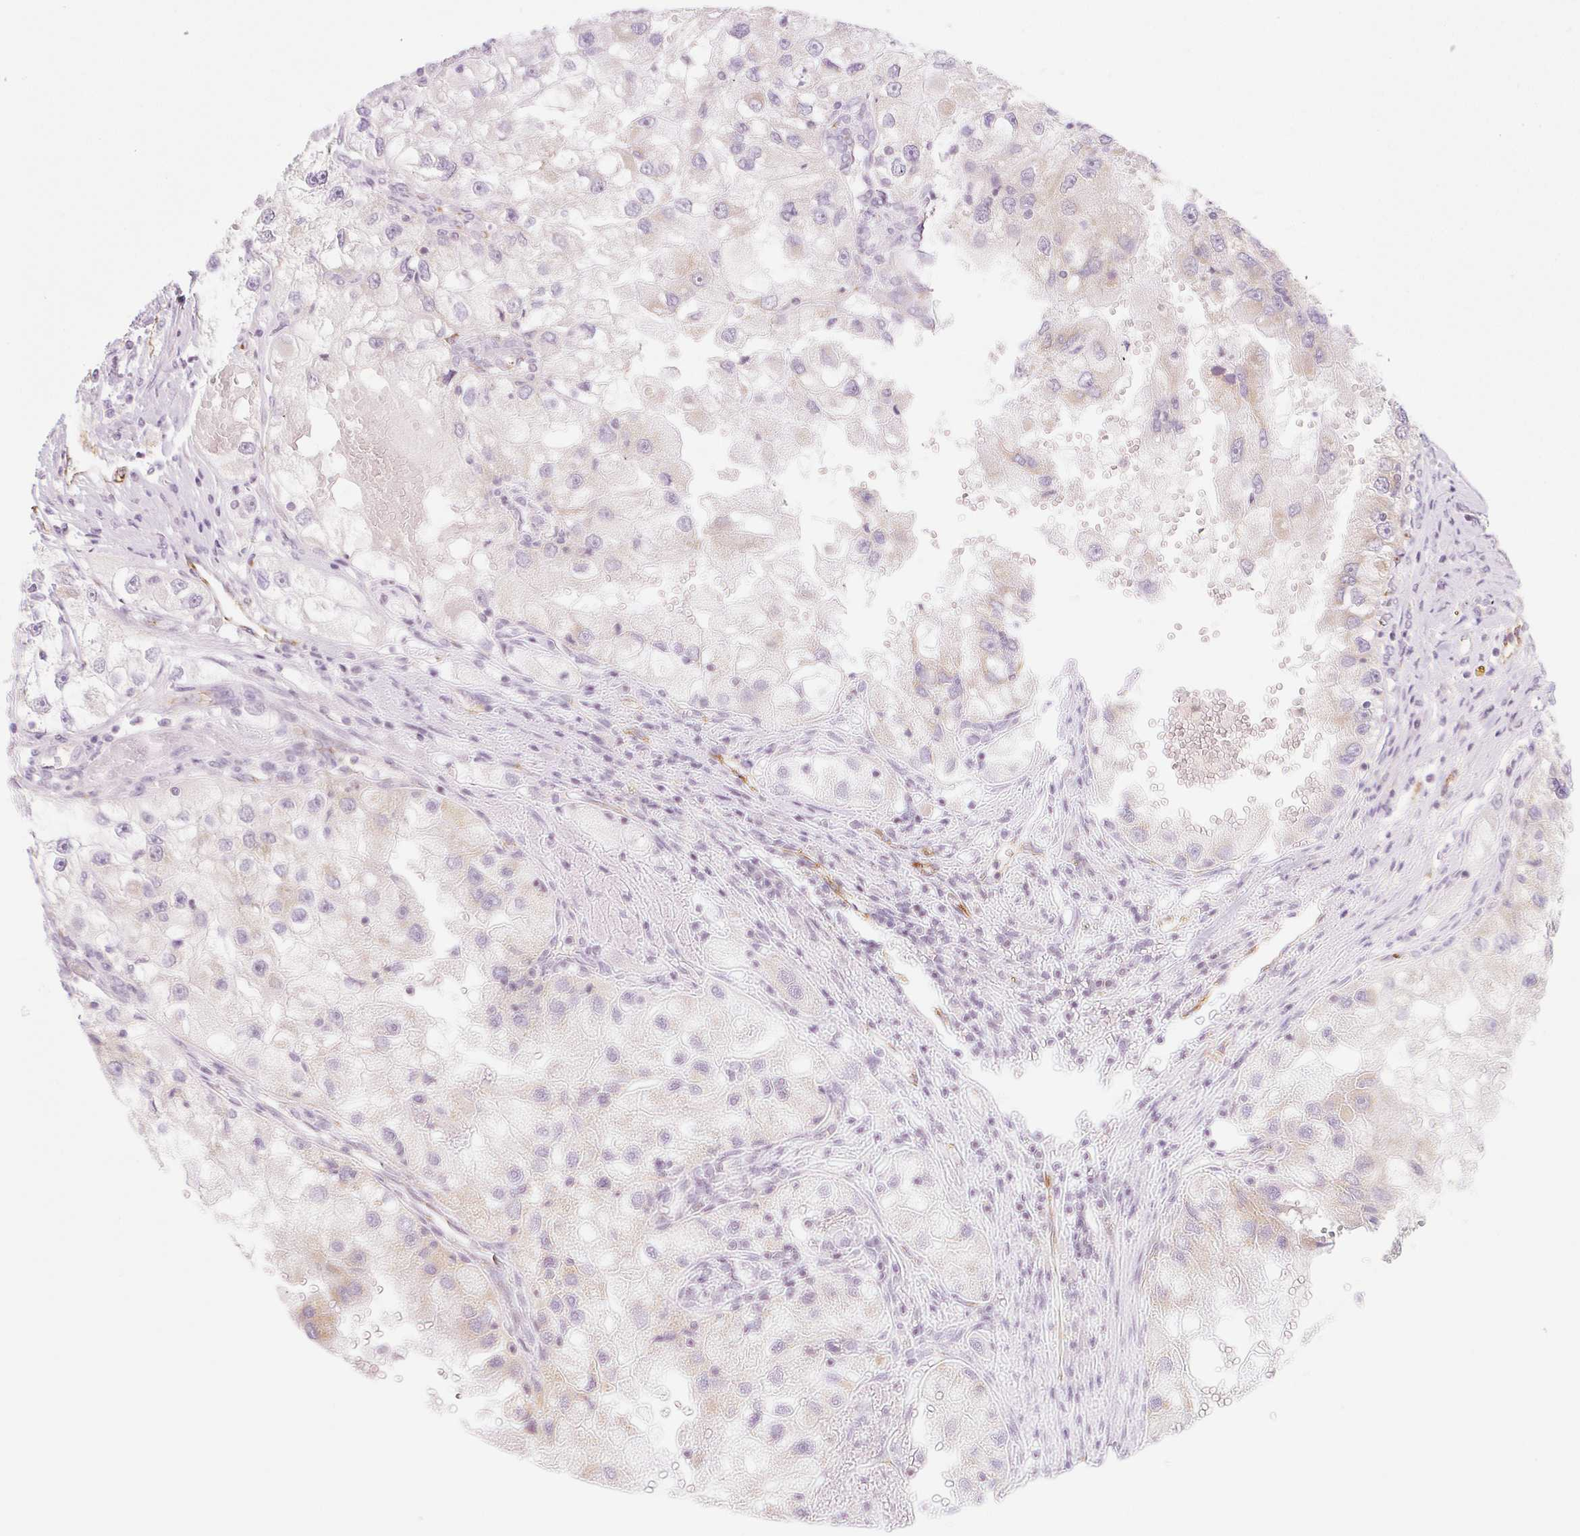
{"staining": {"intensity": "weak", "quantity": "<25%", "location": "cytoplasmic/membranous"}, "tissue": "renal cancer", "cell_type": "Tumor cells", "image_type": "cancer", "snomed": [{"axis": "morphology", "description": "Adenocarcinoma, NOS"}, {"axis": "topography", "description": "Kidney"}], "caption": "Adenocarcinoma (renal) was stained to show a protein in brown. There is no significant expression in tumor cells.", "gene": "CASKIN1", "patient": {"sex": "male", "age": 63}}